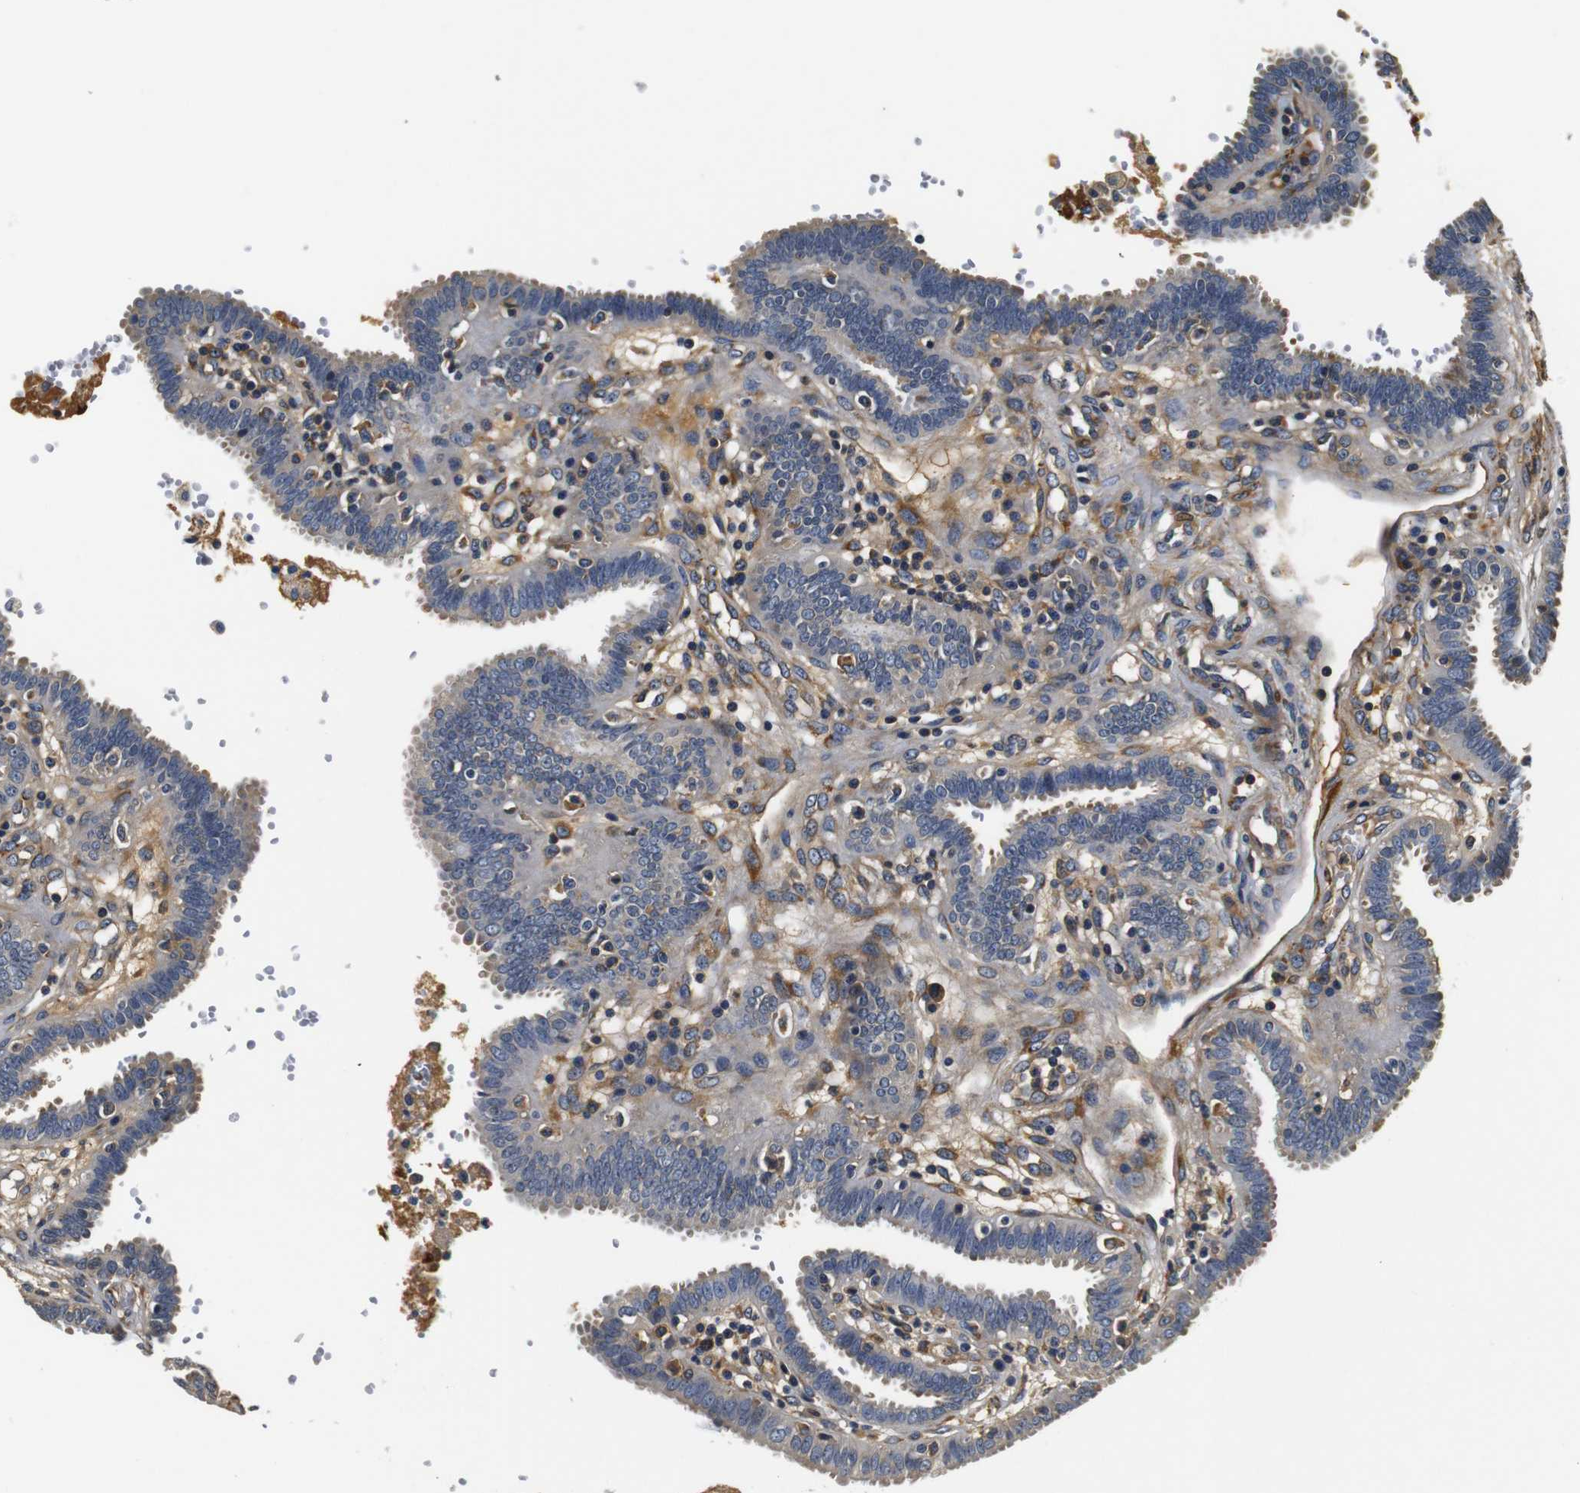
{"staining": {"intensity": "weak", "quantity": "25%-75%", "location": "cytoplasmic/membranous"}, "tissue": "fallopian tube", "cell_type": "Glandular cells", "image_type": "normal", "snomed": [{"axis": "morphology", "description": "Normal tissue, NOS"}, {"axis": "topography", "description": "Fallopian tube"}], "caption": "Weak cytoplasmic/membranous expression is seen in about 25%-75% of glandular cells in unremarkable fallopian tube.", "gene": "COL1A1", "patient": {"sex": "female", "age": 32}}